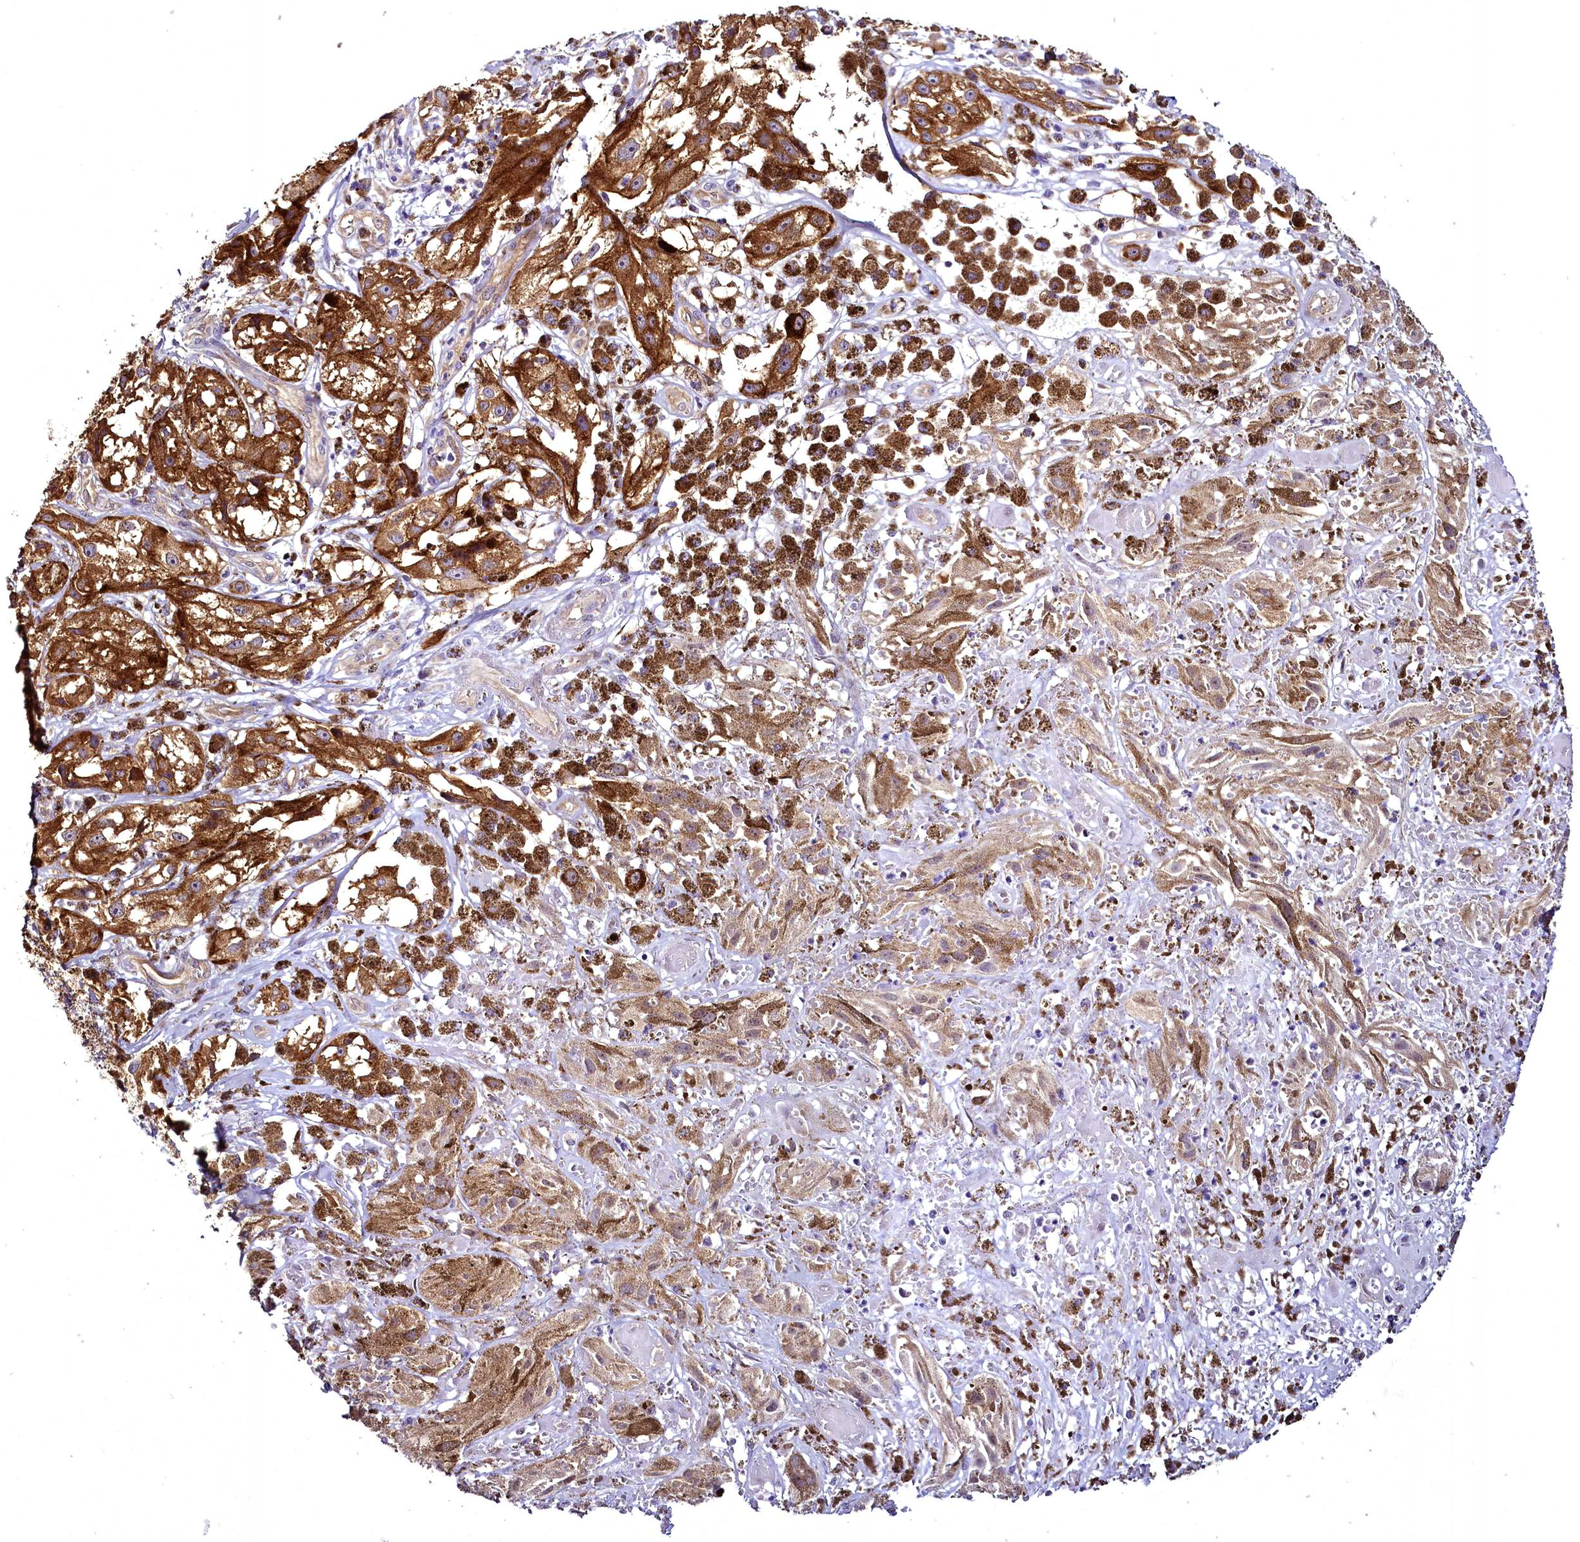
{"staining": {"intensity": "moderate", "quantity": ">75%", "location": "cytoplasmic/membranous"}, "tissue": "melanoma", "cell_type": "Tumor cells", "image_type": "cancer", "snomed": [{"axis": "morphology", "description": "Malignant melanoma, NOS"}, {"axis": "topography", "description": "Skin"}], "caption": "Protein expression by immunohistochemistry reveals moderate cytoplasmic/membranous staining in approximately >75% of tumor cells in melanoma.", "gene": "STXBP1", "patient": {"sex": "male", "age": 88}}